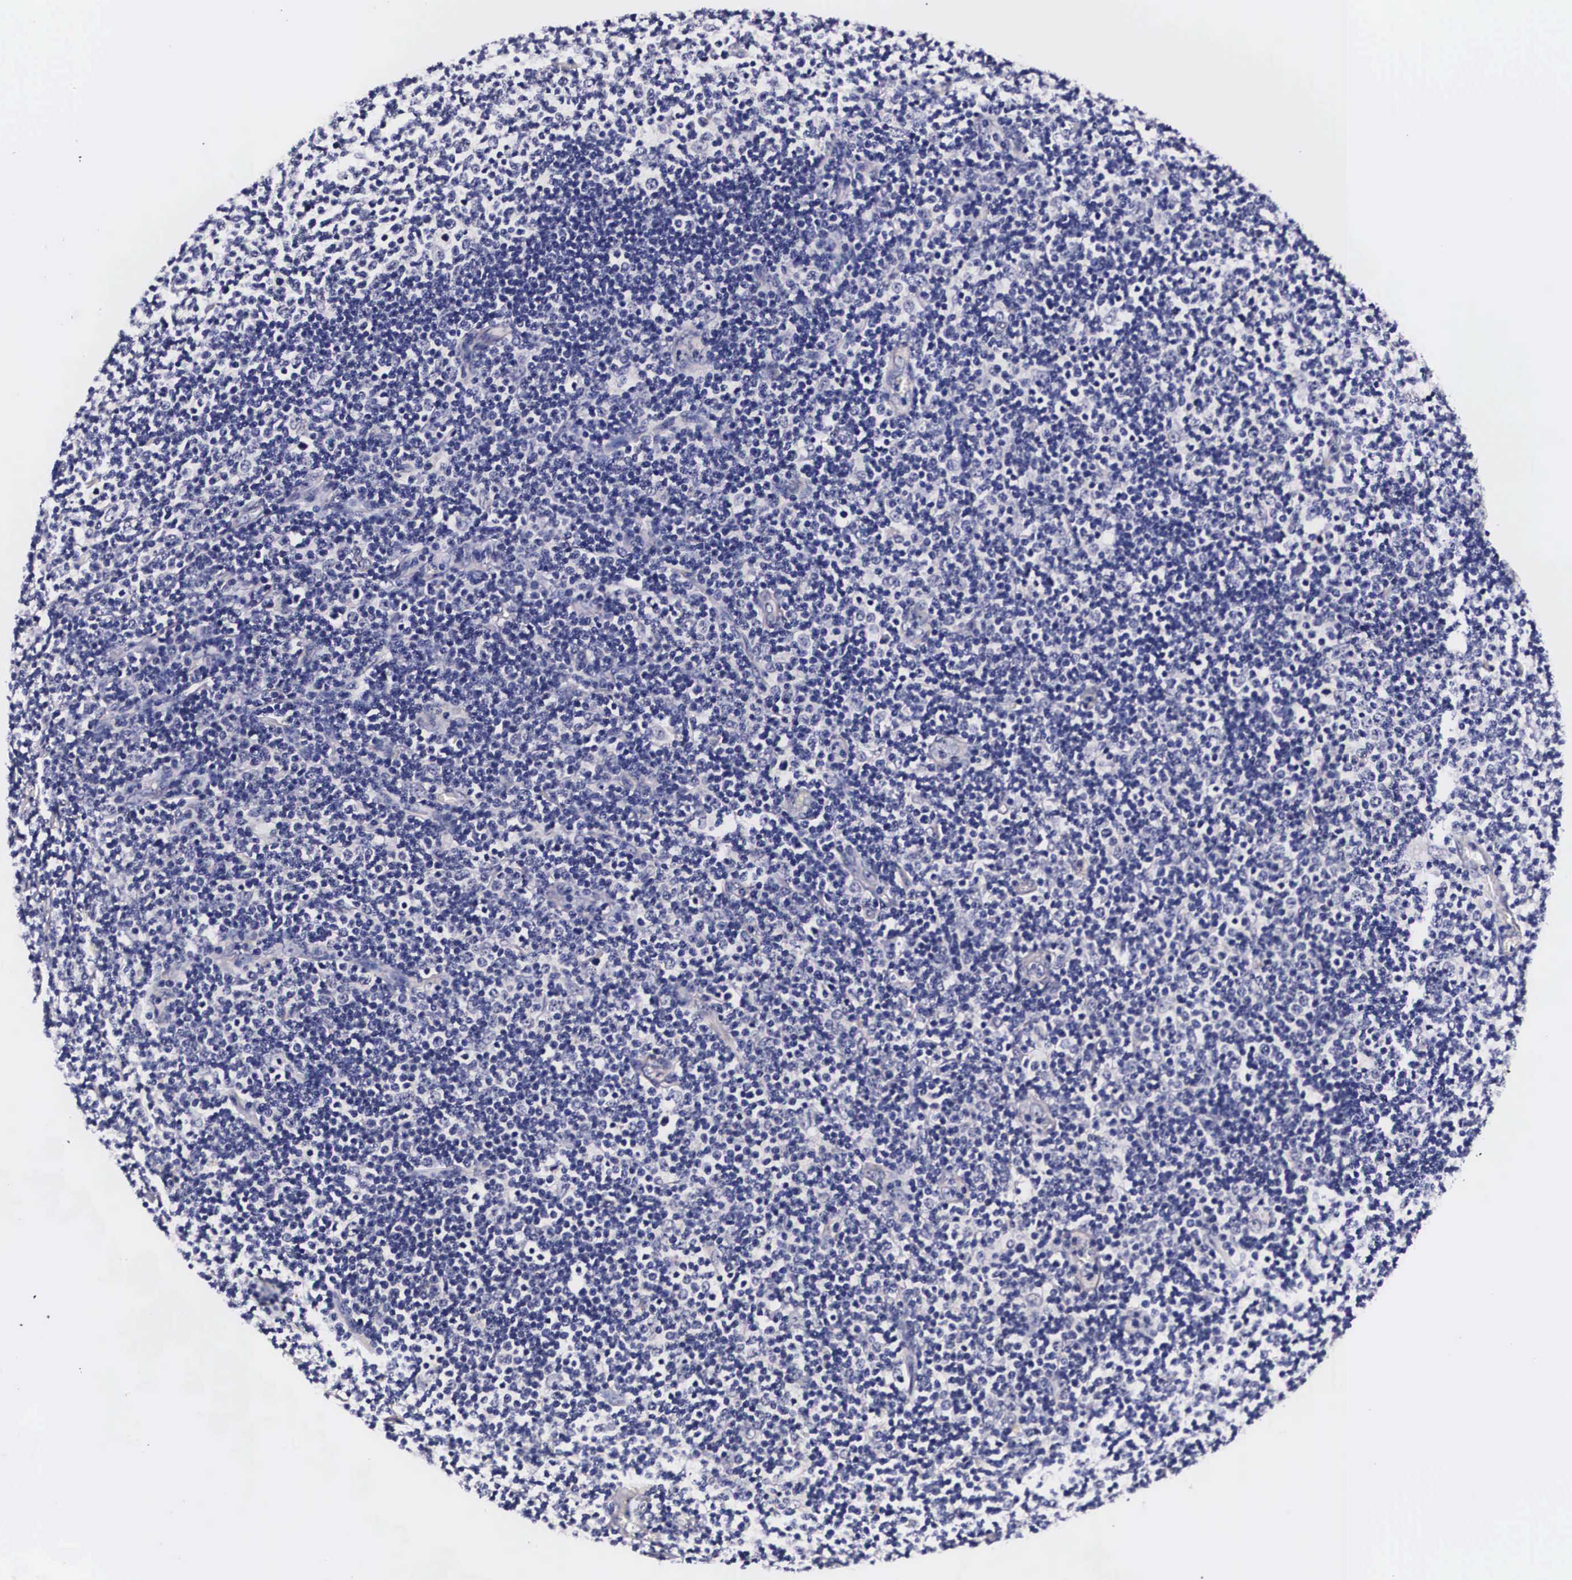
{"staining": {"intensity": "negative", "quantity": "none", "location": "none"}, "tissue": "lymphoma", "cell_type": "Tumor cells", "image_type": "cancer", "snomed": [{"axis": "morphology", "description": "Malignant lymphoma, non-Hodgkin's type, Low grade"}, {"axis": "topography", "description": "Lymph node"}], "caption": "Lymphoma stained for a protein using immunohistochemistry (IHC) reveals no staining tumor cells.", "gene": "PHETA2", "patient": {"sex": "male", "age": 74}}